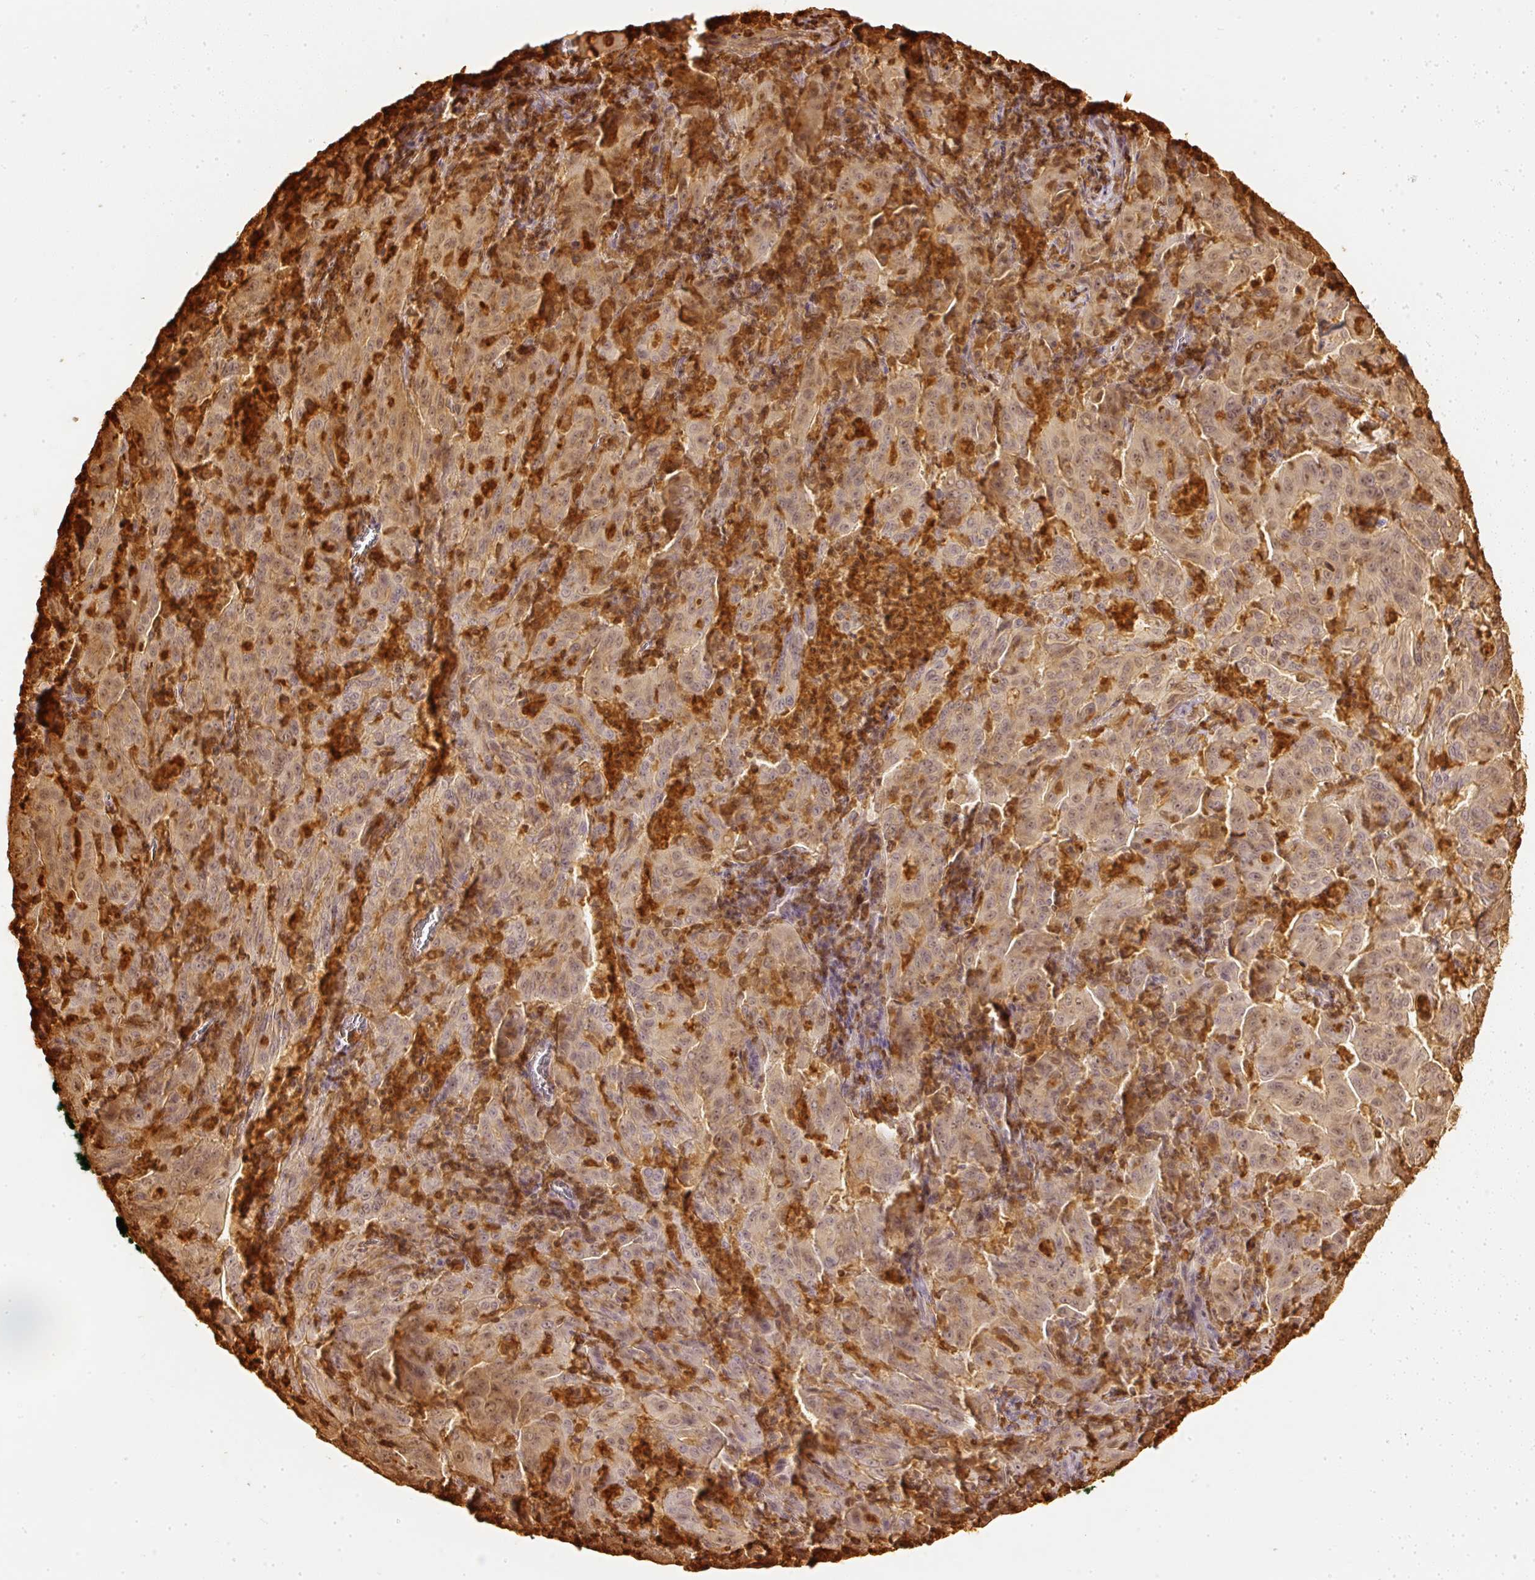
{"staining": {"intensity": "weak", "quantity": ">75%", "location": "cytoplasmic/membranous,nuclear"}, "tissue": "pancreatic cancer", "cell_type": "Tumor cells", "image_type": "cancer", "snomed": [{"axis": "morphology", "description": "Adenocarcinoma, NOS"}, {"axis": "topography", "description": "Pancreas"}], "caption": "Pancreatic cancer stained with a protein marker demonstrates weak staining in tumor cells.", "gene": "PFN1", "patient": {"sex": "male", "age": 63}}